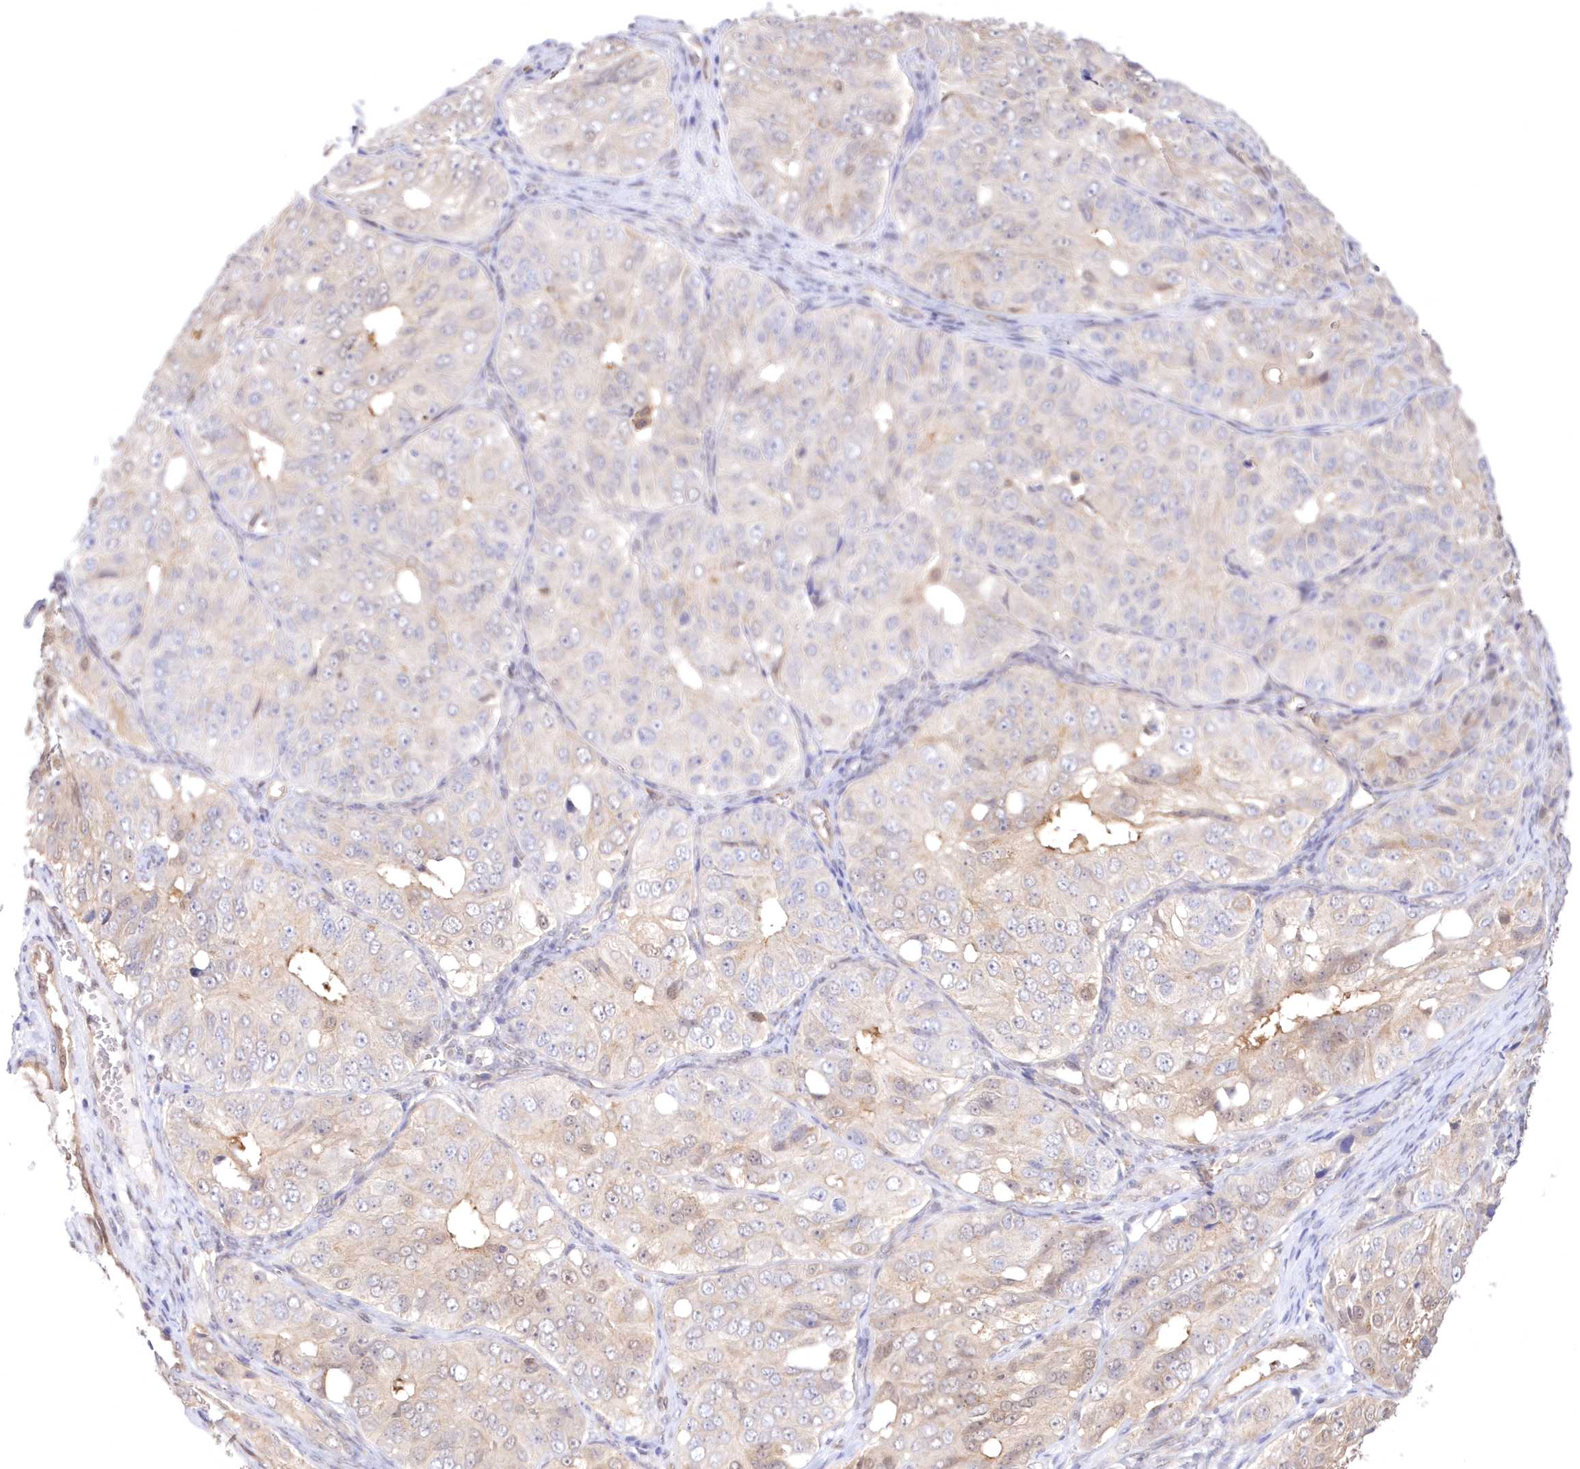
{"staining": {"intensity": "weak", "quantity": "<25%", "location": "cytoplasmic/membranous"}, "tissue": "ovarian cancer", "cell_type": "Tumor cells", "image_type": "cancer", "snomed": [{"axis": "morphology", "description": "Carcinoma, endometroid"}, {"axis": "topography", "description": "Ovary"}], "caption": "Tumor cells show no significant expression in ovarian endometroid carcinoma.", "gene": "RNPEP", "patient": {"sex": "female", "age": 51}}